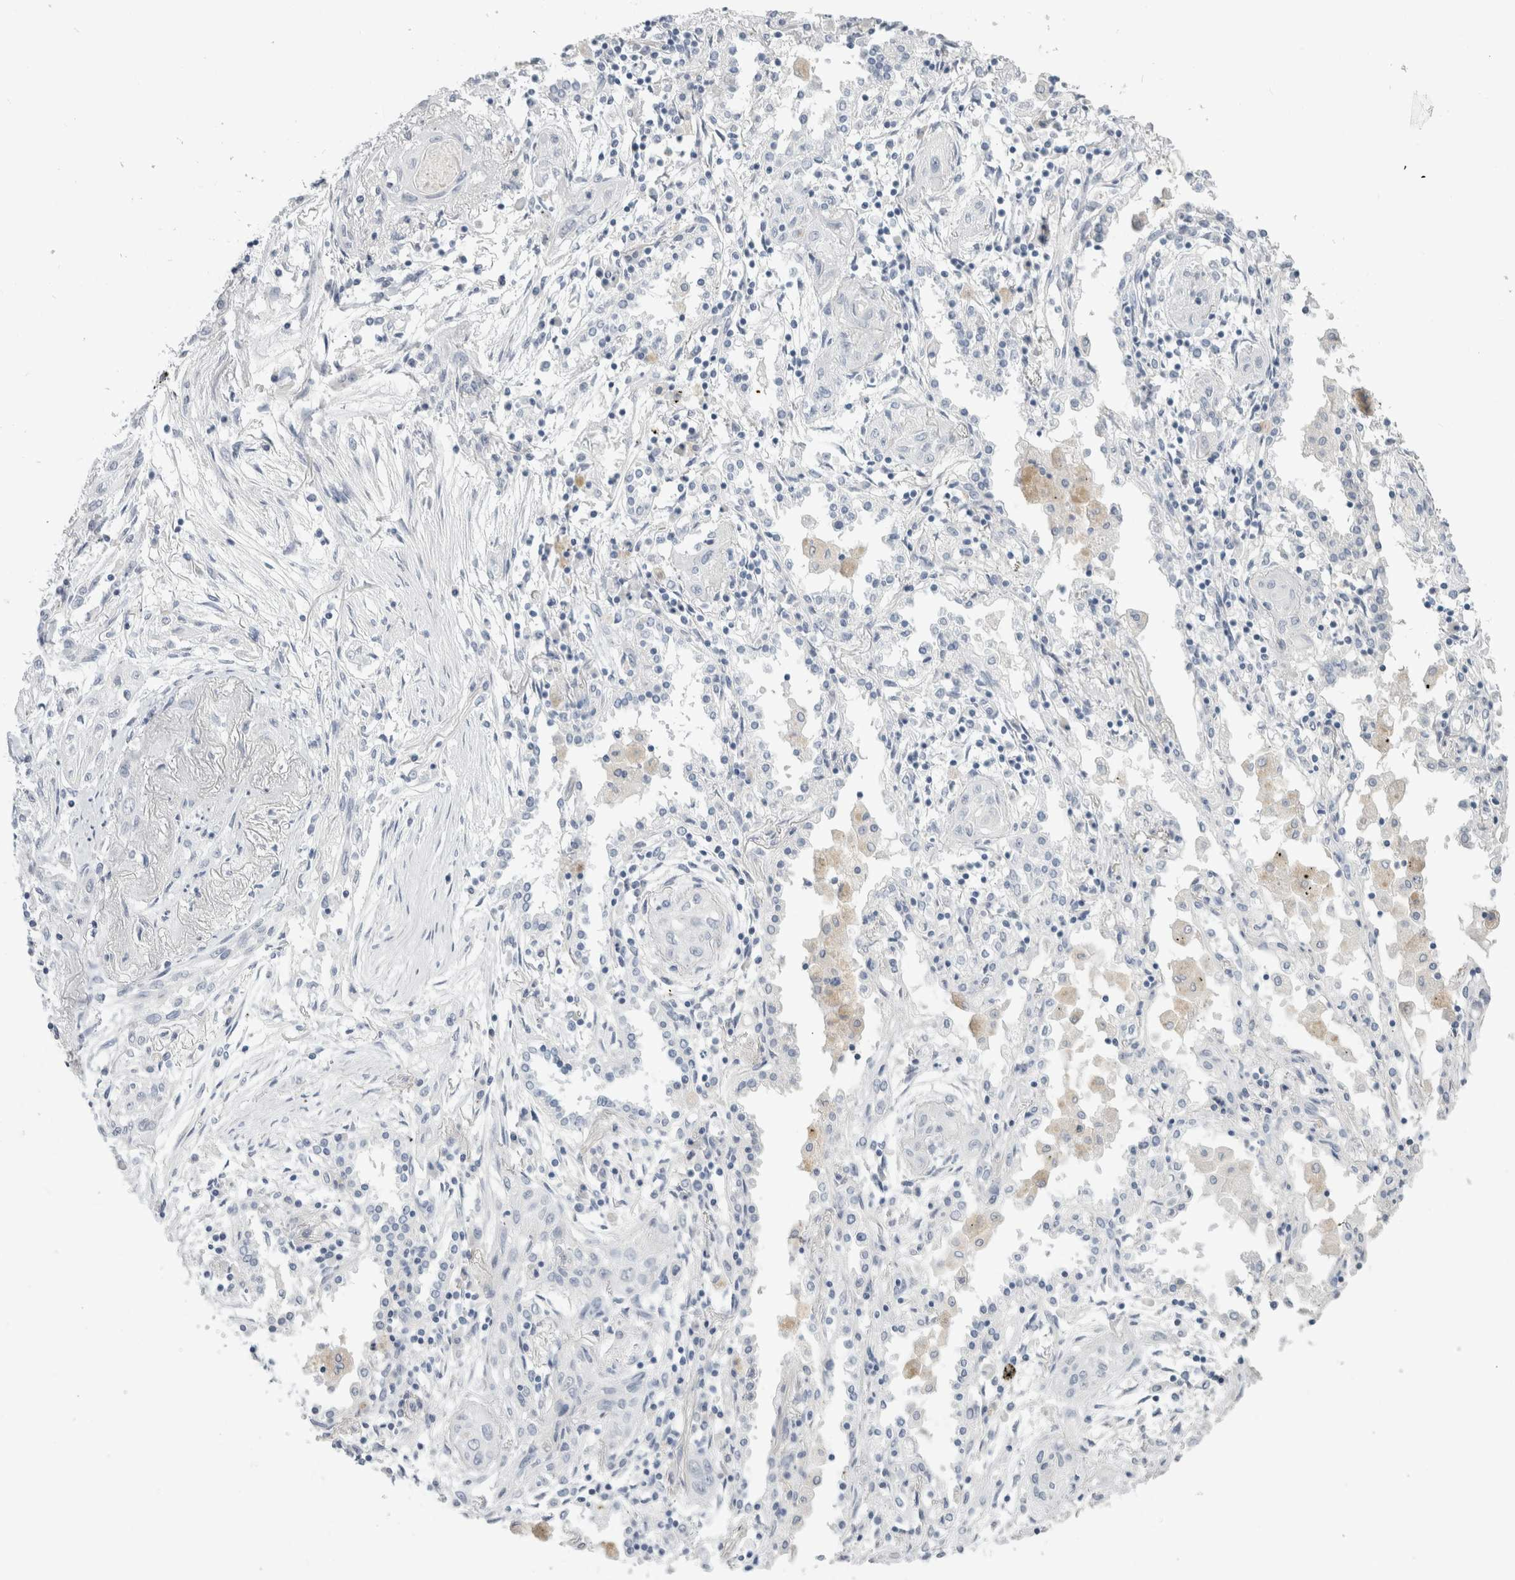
{"staining": {"intensity": "negative", "quantity": "none", "location": "none"}, "tissue": "lung cancer", "cell_type": "Tumor cells", "image_type": "cancer", "snomed": [{"axis": "morphology", "description": "Squamous cell carcinoma, NOS"}, {"axis": "topography", "description": "Lung"}], "caption": "Tumor cells show no significant positivity in lung squamous cell carcinoma.", "gene": "SLC6A1", "patient": {"sex": "female", "age": 47}}